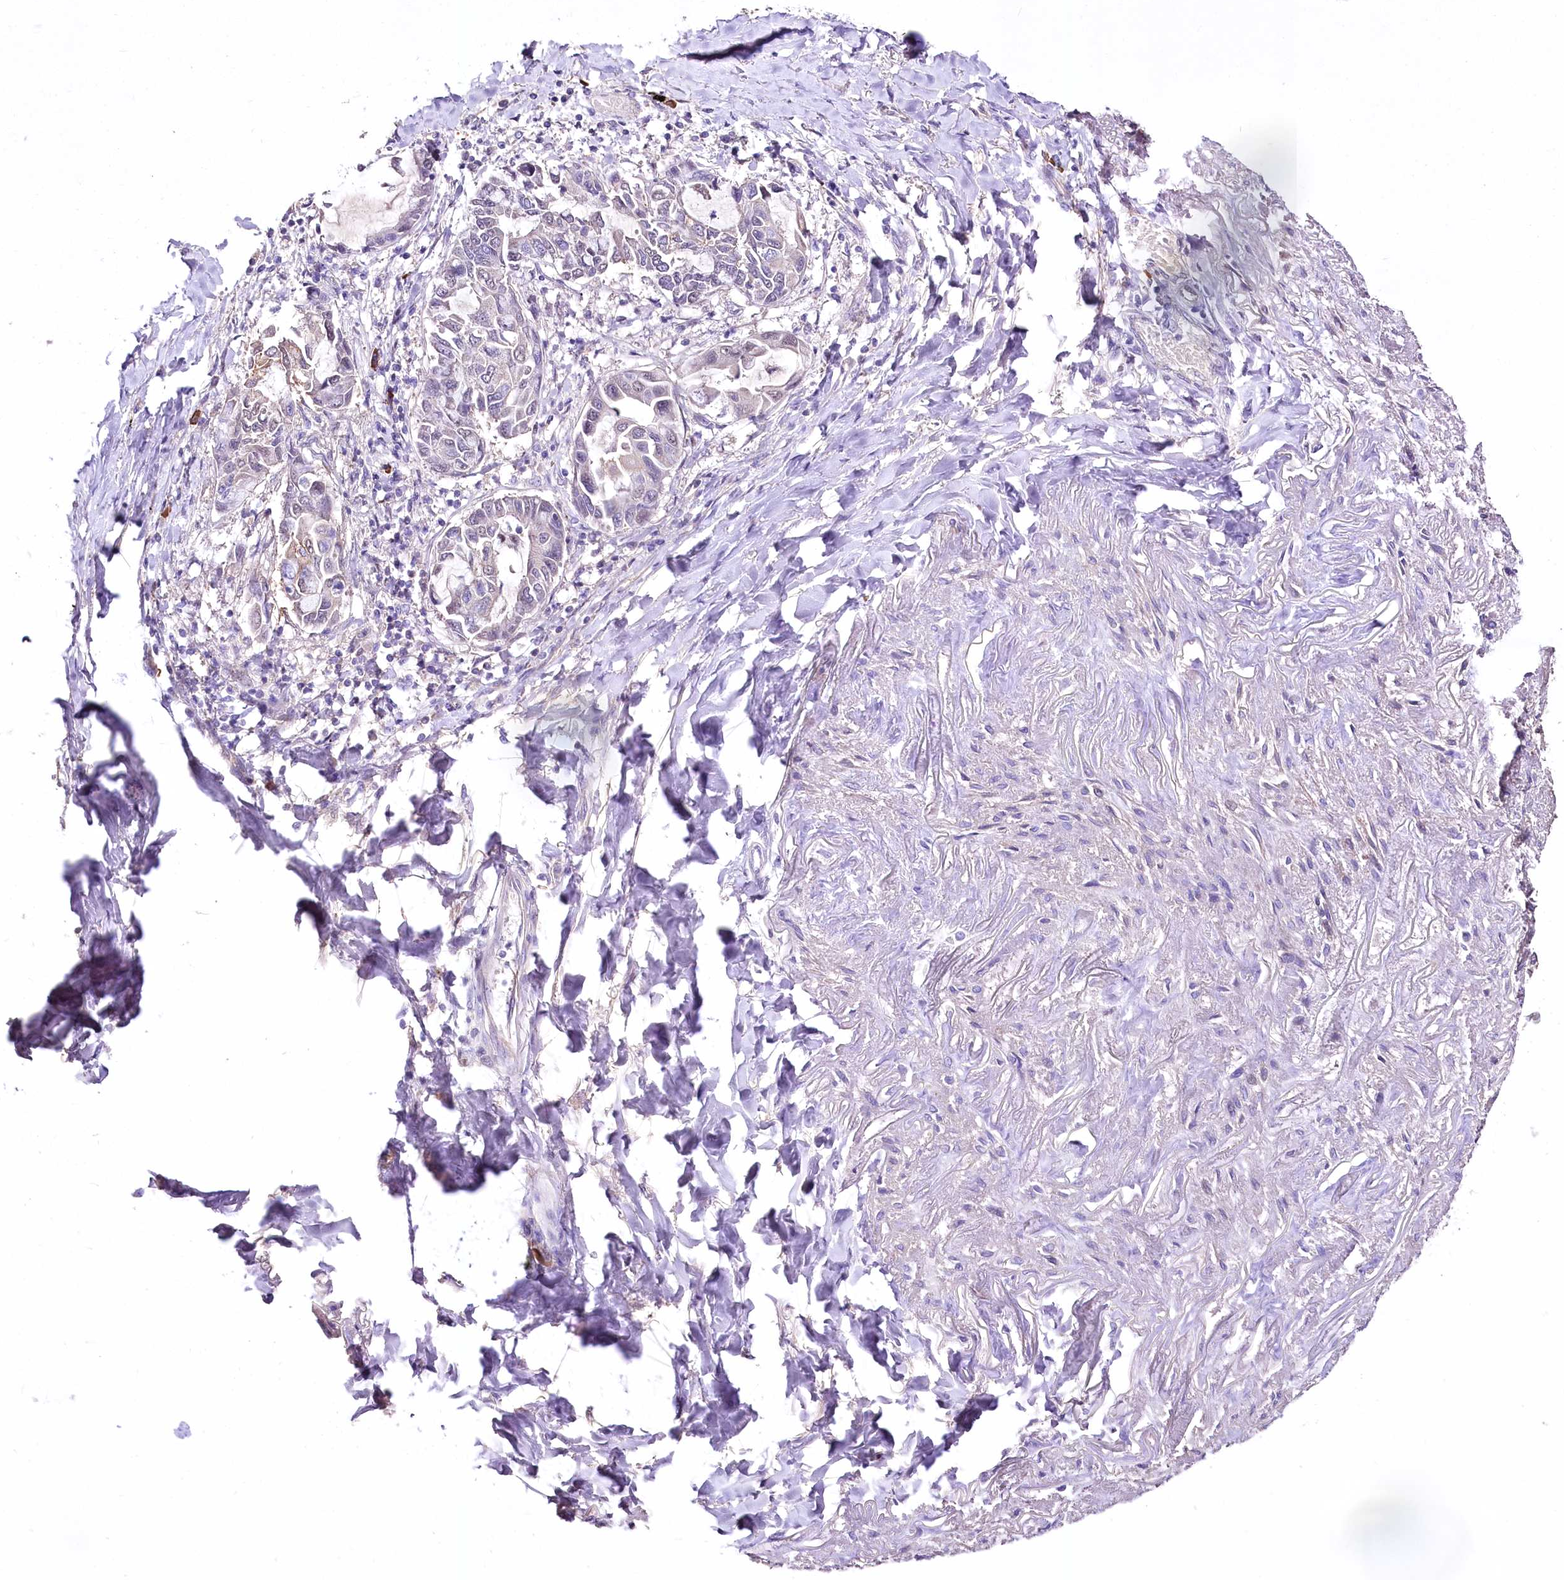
{"staining": {"intensity": "moderate", "quantity": "<25%", "location": "cytoplasmic/membranous"}, "tissue": "lung cancer", "cell_type": "Tumor cells", "image_type": "cancer", "snomed": [{"axis": "morphology", "description": "Adenocarcinoma, NOS"}, {"axis": "topography", "description": "Lung"}], "caption": "Immunohistochemistry (IHC) micrograph of neoplastic tissue: lung cancer (adenocarcinoma) stained using immunohistochemistry reveals low levels of moderate protein expression localized specifically in the cytoplasmic/membranous of tumor cells, appearing as a cytoplasmic/membranous brown color.", "gene": "CEP164", "patient": {"sex": "male", "age": 64}}